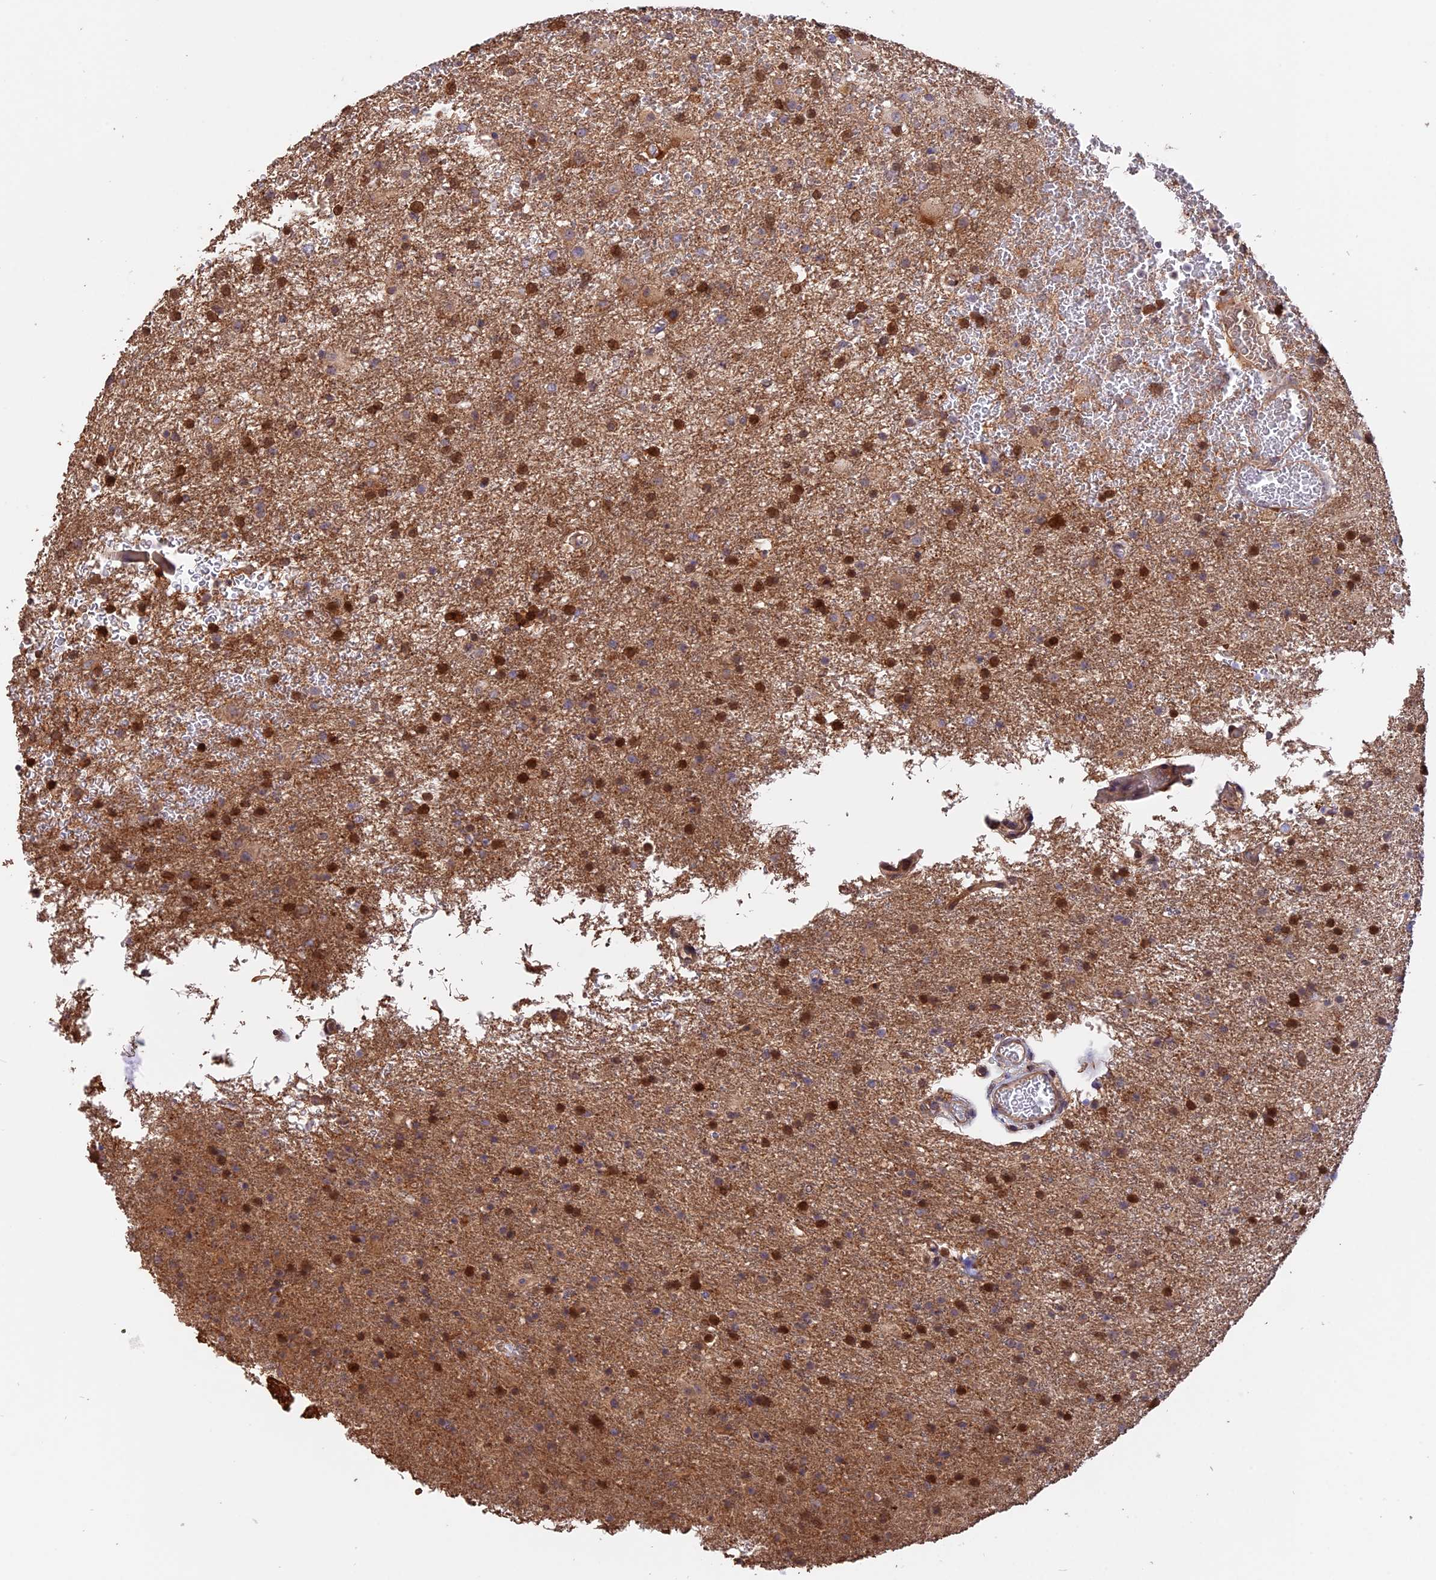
{"staining": {"intensity": "strong", "quantity": "25%-75%", "location": "cytoplasmic/membranous,nuclear"}, "tissue": "glioma", "cell_type": "Tumor cells", "image_type": "cancer", "snomed": [{"axis": "morphology", "description": "Glioma, malignant, Low grade"}, {"axis": "topography", "description": "Brain"}], "caption": "Strong cytoplasmic/membranous and nuclear expression is present in about 25%-75% of tumor cells in malignant glioma (low-grade). (DAB = brown stain, brightfield microscopy at high magnification).", "gene": "RASAL1", "patient": {"sex": "male", "age": 65}}